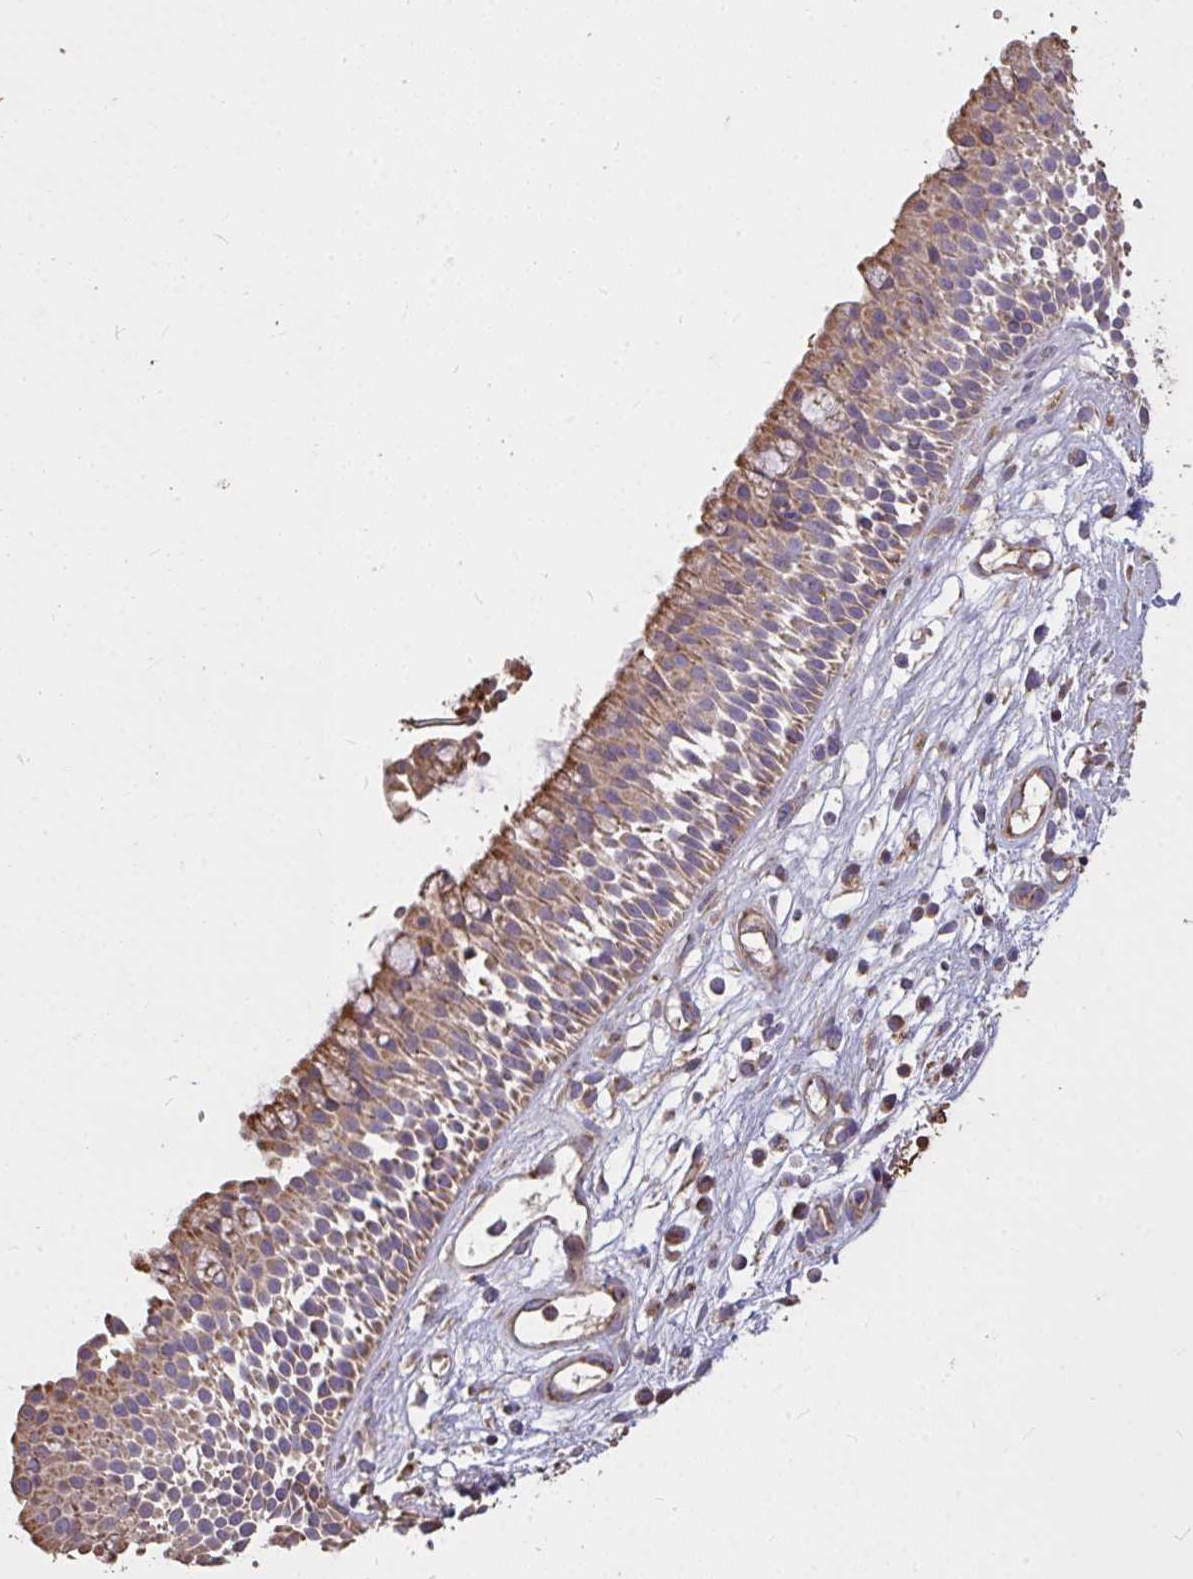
{"staining": {"intensity": "weak", "quantity": ">75%", "location": "cytoplasmic/membranous"}, "tissue": "nasopharynx", "cell_type": "Respiratory epithelial cells", "image_type": "normal", "snomed": [{"axis": "morphology", "description": "Normal tissue, NOS"}, {"axis": "topography", "description": "Nasopharynx"}], "caption": "Nasopharynx stained with DAB IHC exhibits low levels of weak cytoplasmic/membranous expression in about >75% of respiratory epithelial cells. (brown staining indicates protein expression, while blue staining denotes nuclei).", "gene": "FCER1A", "patient": {"sex": "male", "age": 56}}